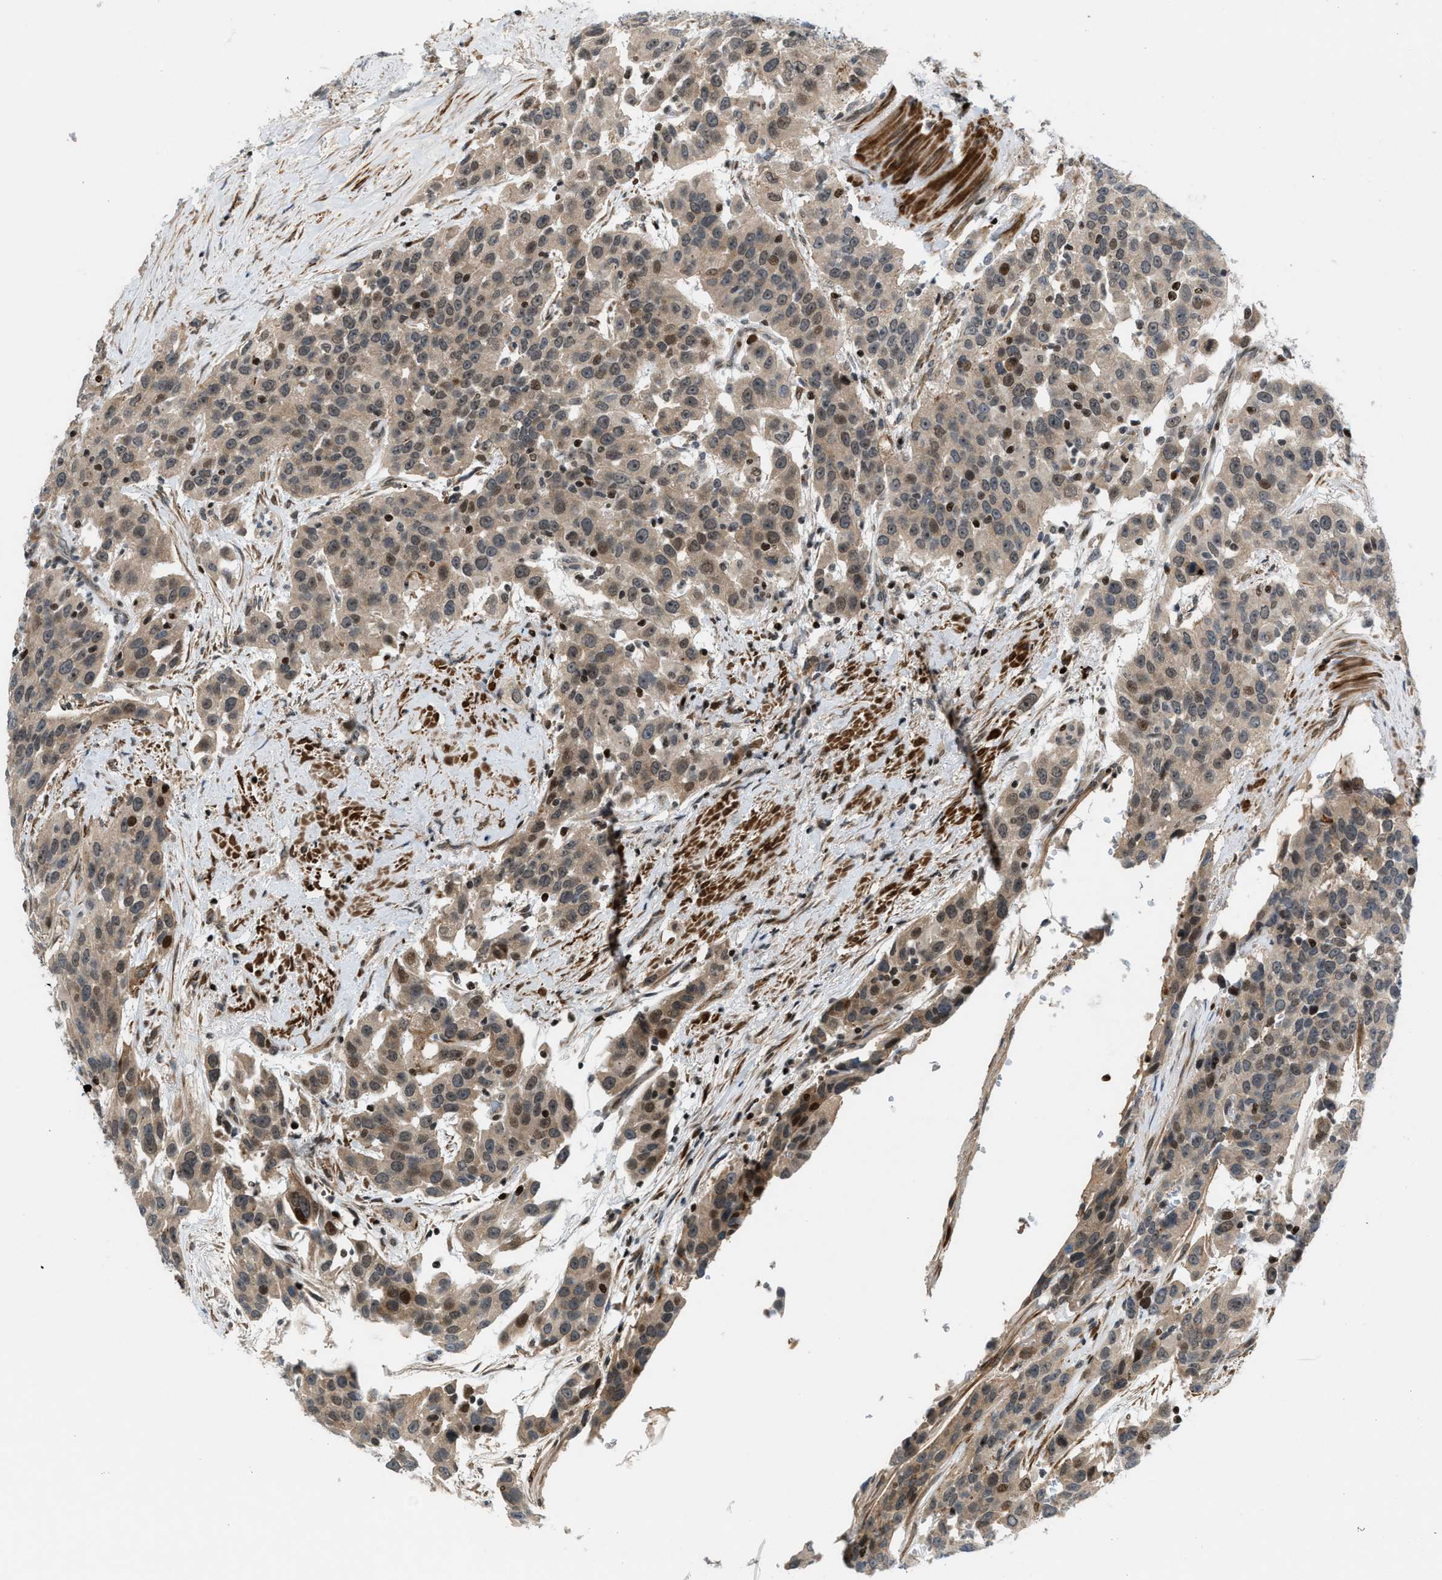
{"staining": {"intensity": "weak", "quantity": ">75%", "location": "cytoplasmic/membranous,nuclear"}, "tissue": "urothelial cancer", "cell_type": "Tumor cells", "image_type": "cancer", "snomed": [{"axis": "morphology", "description": "Urothelial carcinoma, High grade"}, {"axis": "topography", "description": "Urinary bladder"}], "caption": "A histopathology image showing weak cytoplasmic/membranous and nuclear staining in approximately >75% of tumor cells in high-grade urothelial carcinoma, as visualized by brown immunohistochemical staining.", "gene": "ZNF276", "patient": {"sex": "female", "age": 80}}